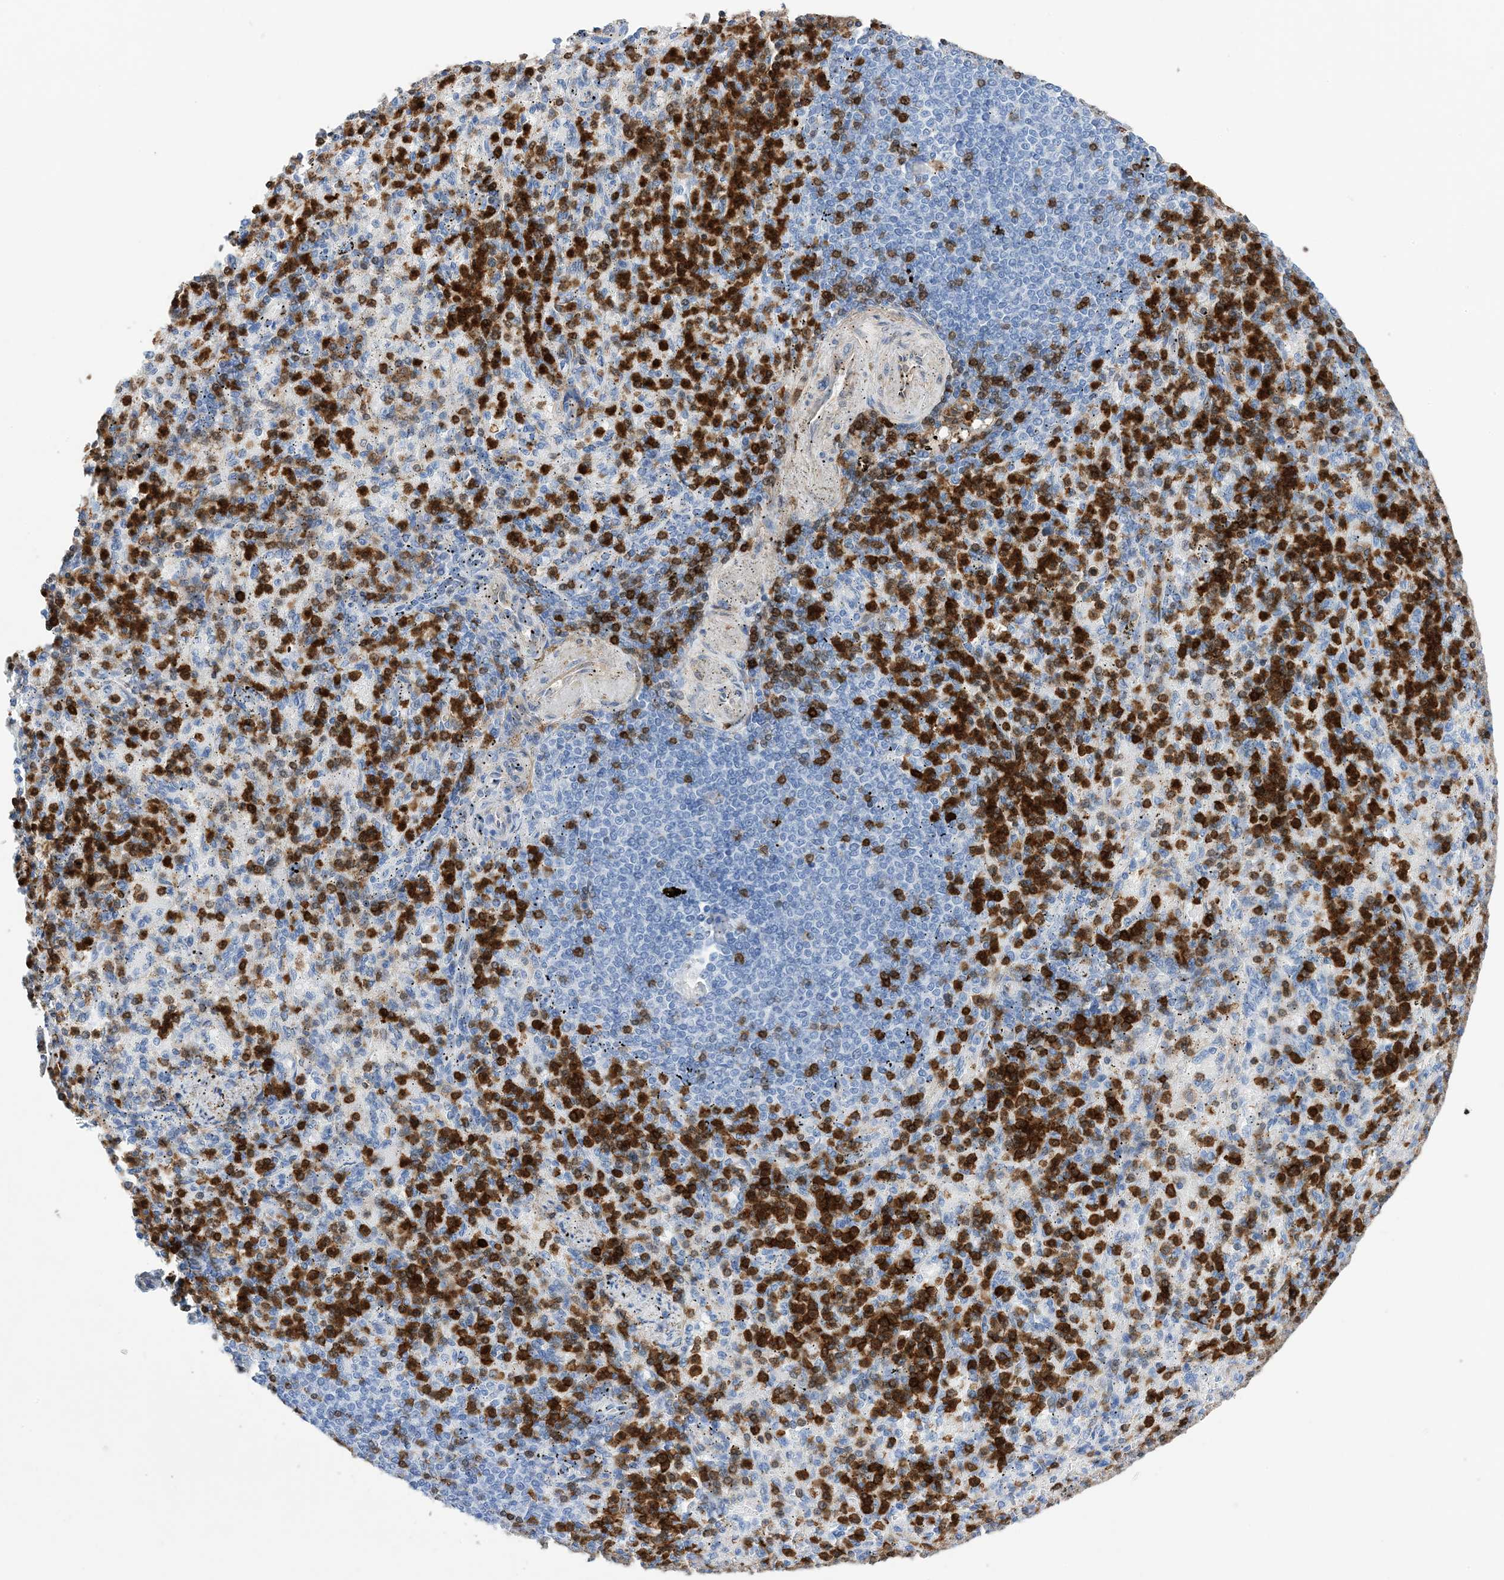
{"staining": {"intensity": "strong", "quantity": "25%-75%", "location": "cytoplasmic/membranous,nuclear"}, "tissue": "spleen", "cell_type": "Cells in red pulp", "image_type": "normal", "snomed": [{"axis": "morphology", "description": "Normal tissue, NOS"}, {"axis": "topography", "description": "Spleen"}], "caption": "The photomicrograph reveals a brown stain indicating the presence of a protein in the cytoplasmic/membranous,nuclear of cells in red pulp in spleen.", "gene": "ANXA1", "patient": {"sex": "female", "age": 74}}